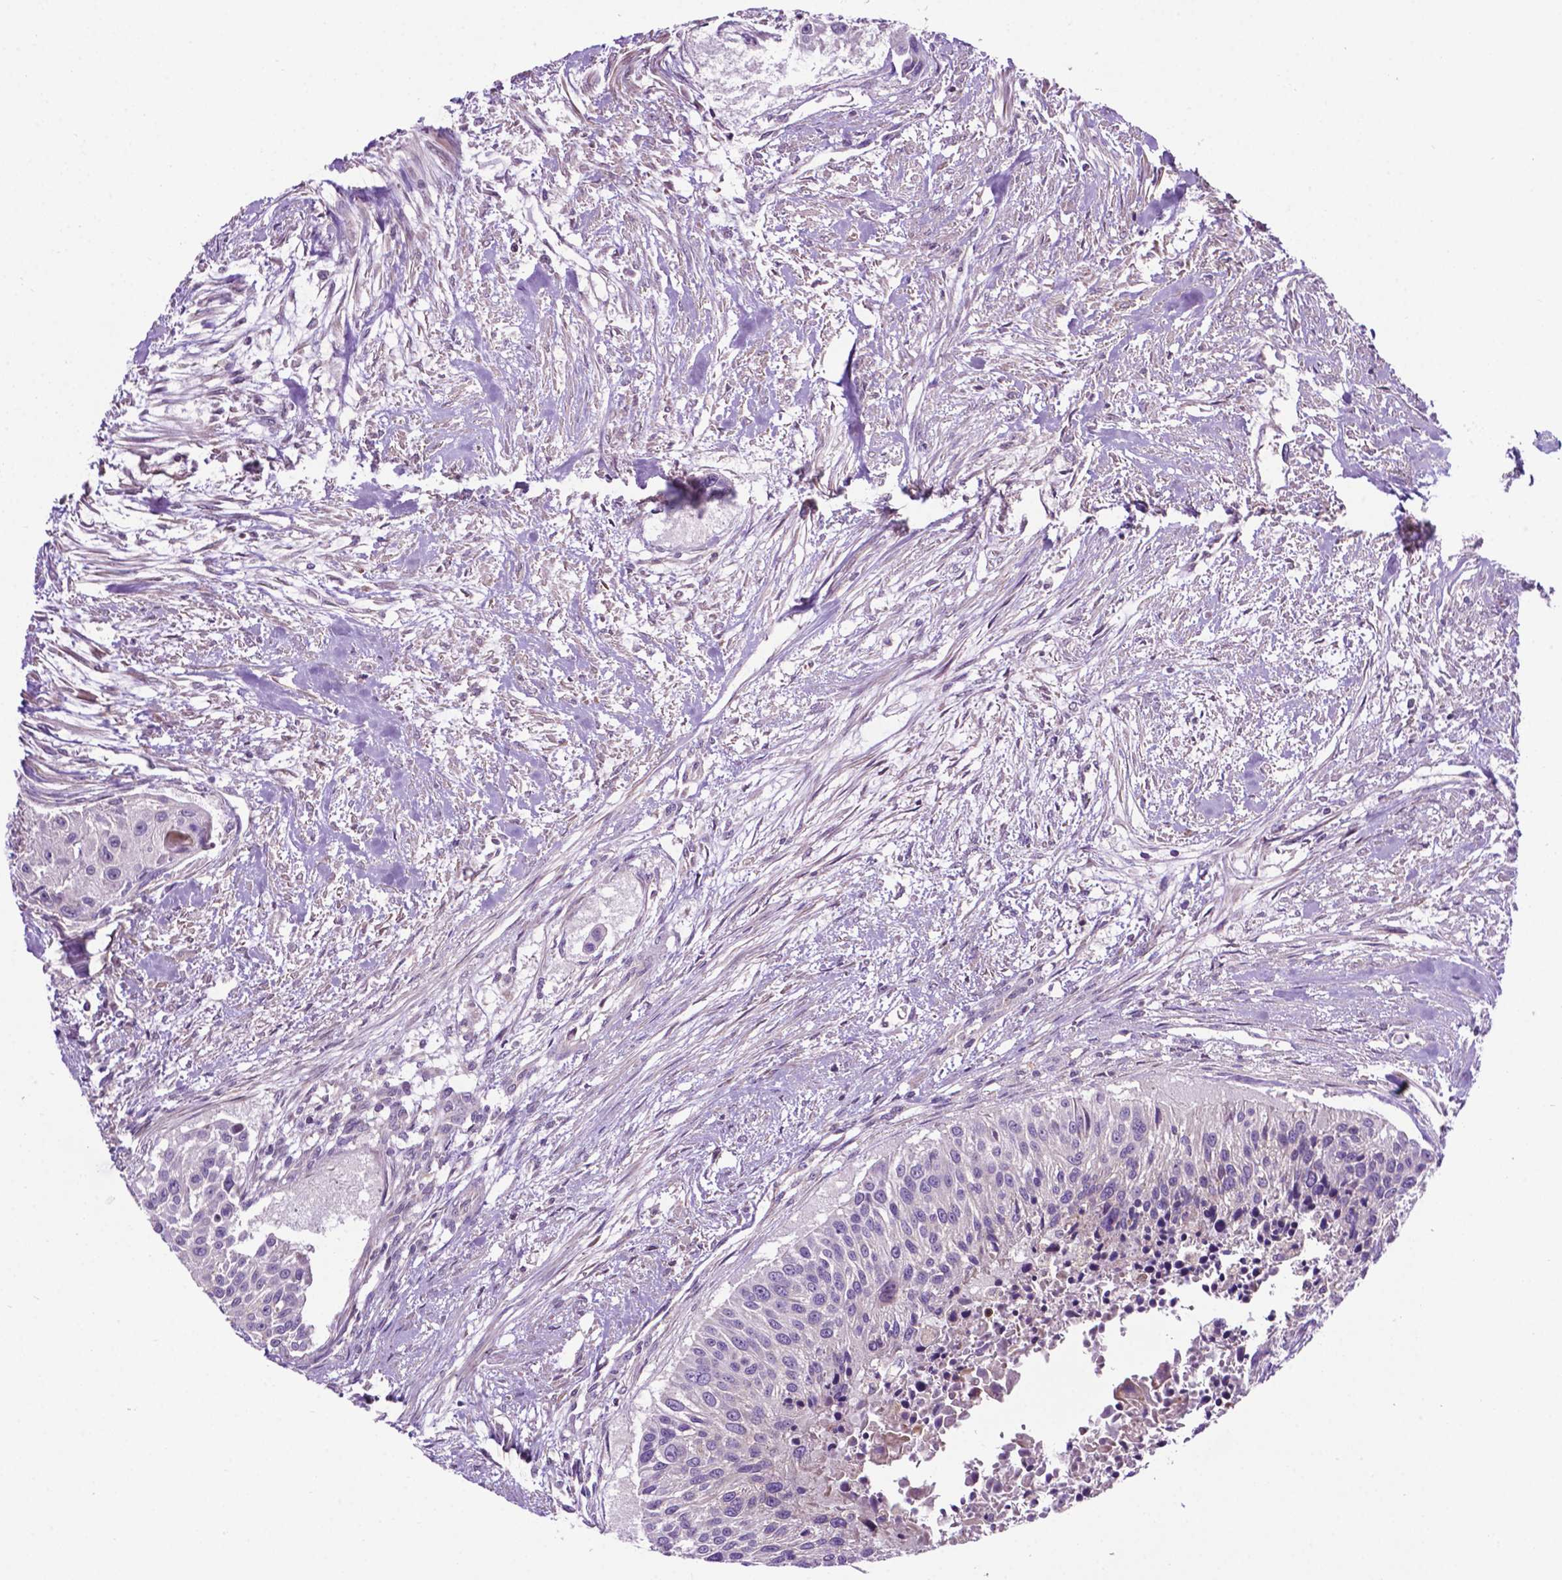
{"staining": {"intensity": "negative", "quantity": "none", "location": "none"}, "tissue": "urothelial cancer", "cell_type": "Tumor cells", "image_type": "cancer", "snomed": [{"axis": "morphology", "description": "Urothelial carcinoma, NOS"}, {"axis": "topography", "description": "Urinary bladder"}], "caption": "DAB (3,3'-diaminobenzidine) immunohistochemical staining of human transitional cell carcinoma shows no significant staining in tumor cells. (DAB immunohistochemistry, high magnification).", "gene": "SPNS2", "patient": {"sex": "male", "age": 55}}